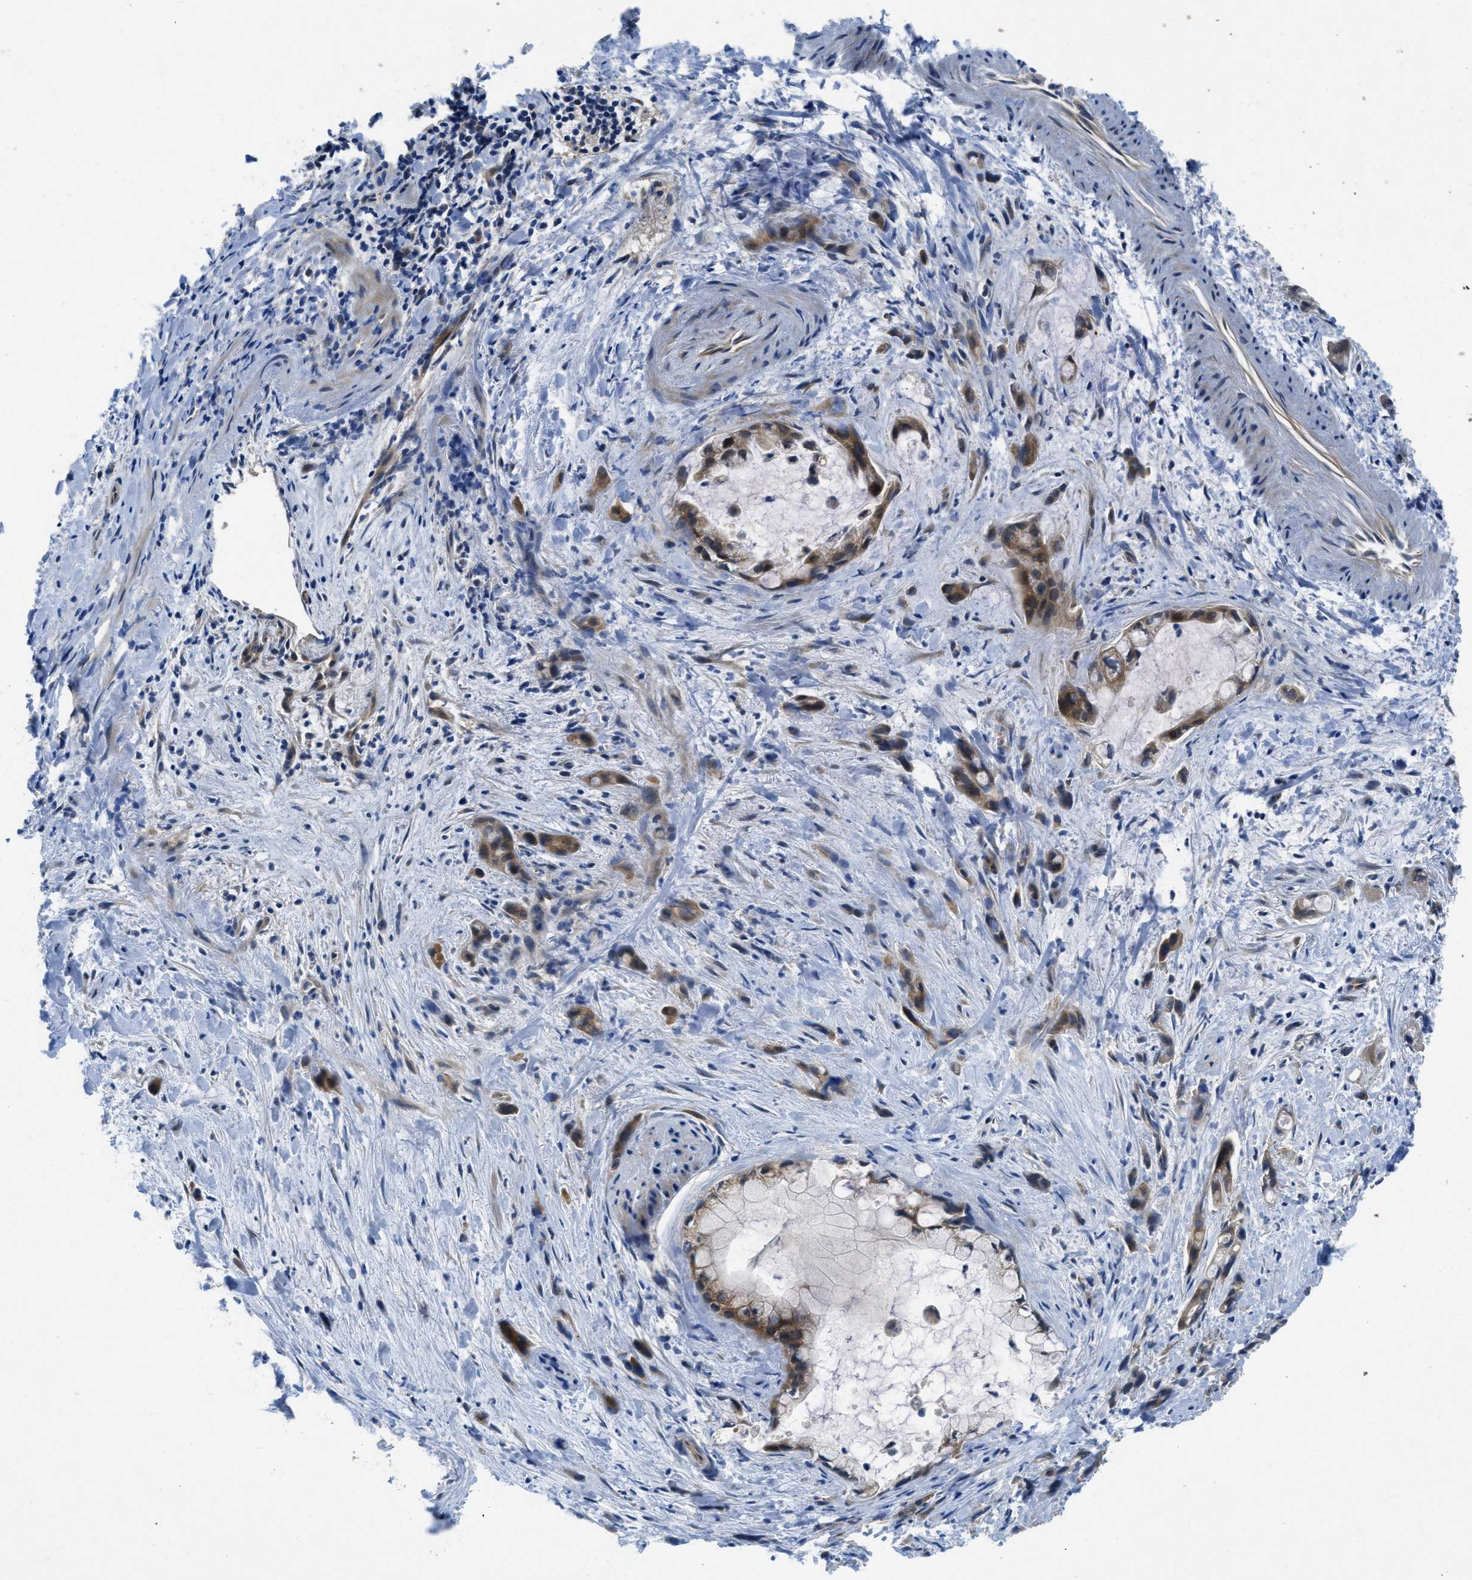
{"staining": {"intensity": "weak", "quantity": ">75%", "location": "cytoplasmic/membranous"}, "tissue": "liver cancer", "cell_type": "Tumor cells", "image_type": "cancer", "snomed": [{"axis": "morphology", "description": "Cholangiocarcinoma"}, {"axis": "topography", "description": "Liver"}], "caption": "Immunohistochemical staining of cholangiocarcinoma (liver) displays low levels of weak cytoplasmic/membranous protein staining in approximately >75% of tumor cells.", "gene": "RIPK2", "patient": {"sex": "female", "age": 72}}